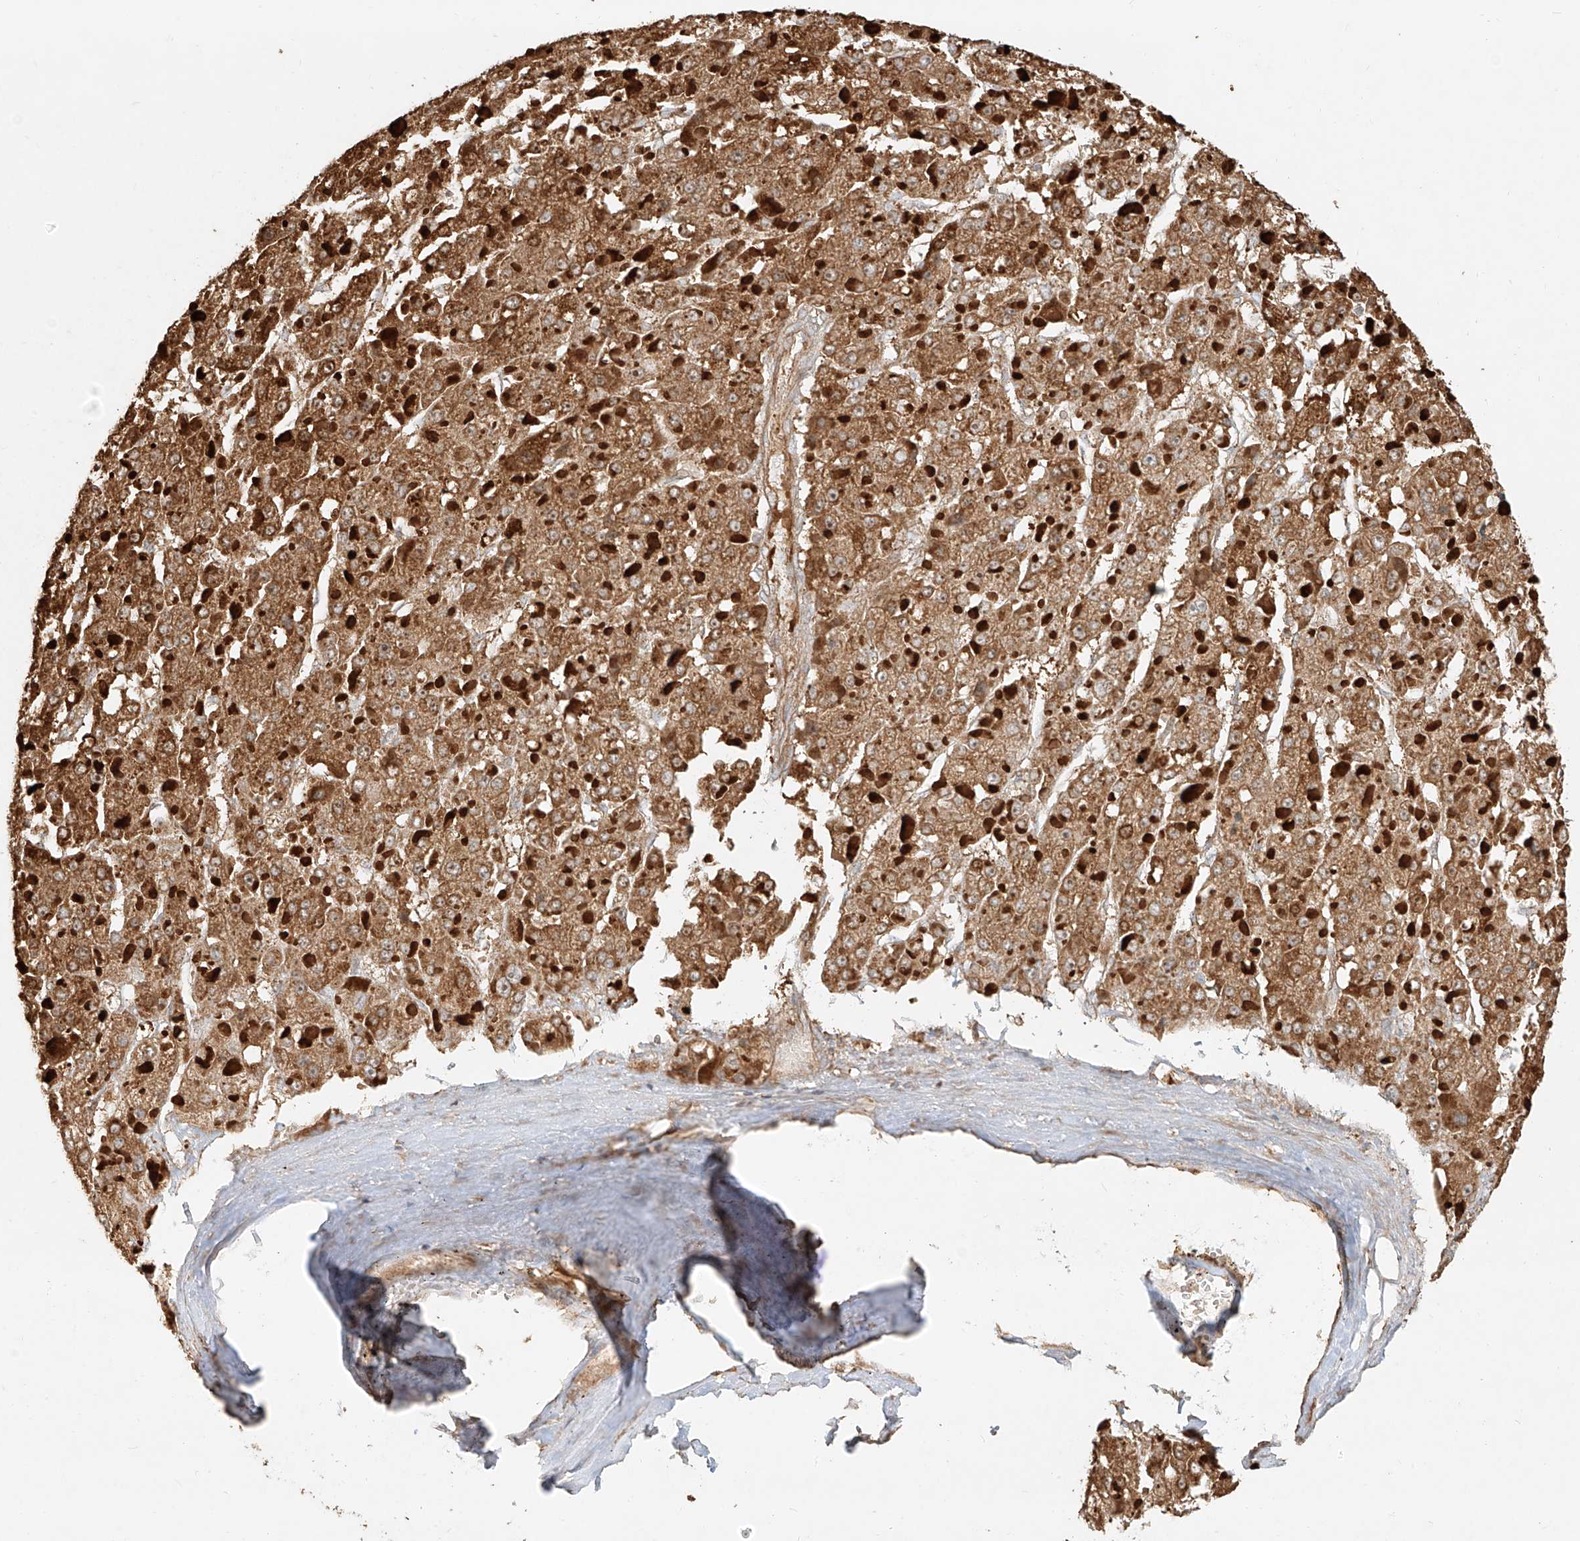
{"staining": {"intensity": "moderate", "quantity": ">75%", "location": "cytoplasmic/membranous"}, "tissue": "liver cancer", "cell_type": "Tumor cells", "image_type": "cancer", "snomed": [{"axis": "morphology", "description": "Carcinoma, Hepatocellular, NOS"}, {"axis": "topography", "description": "Liver"}], "caption": "This is a photomicrograph of immunohistochemistry staining of liver cancer, which shows moderate staining in the cytoplasmic/membranous of tumor cells.", "gene": "EFNB1", "patient": {"sex": "female", "age": 73}}